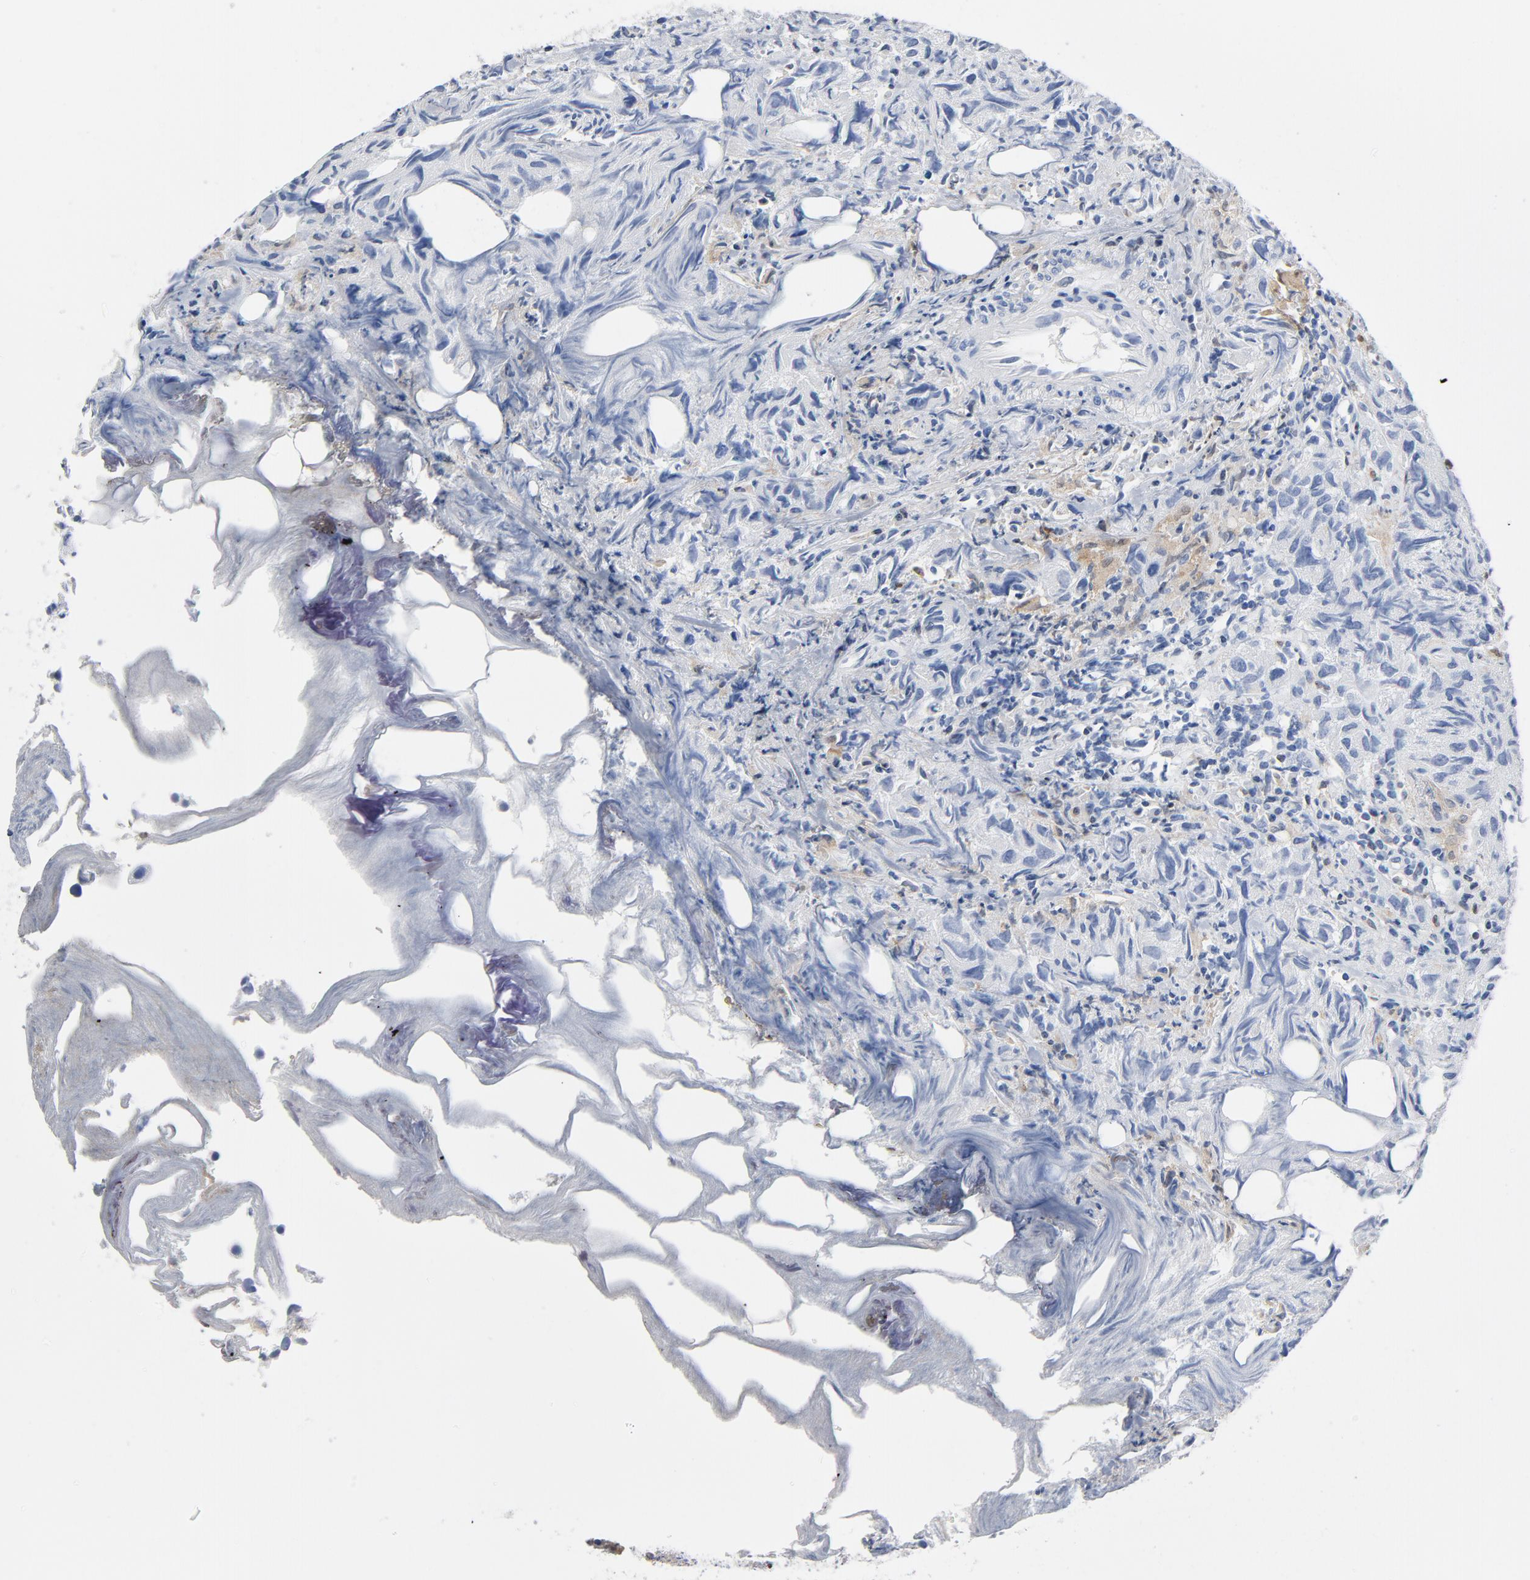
{"staining": {"intensity": "negative", "quantity": "none", "location": "none"}, "tissue": "urothelial cancer", "cell_type": "Tumor cells", "image_type": "cancer", "snomed": [{"axis": "morphology", "description": "Urothelial carcinoma, High grade"}, {"axis": "topography", "description": "Urinary bladder"}], "caption": "Urothelial cancer was stained to show a protein in brown. There is no significant expression in tumor cells.", "gene": "NCF1", "patient": {"sex": "female", "age": 75}}